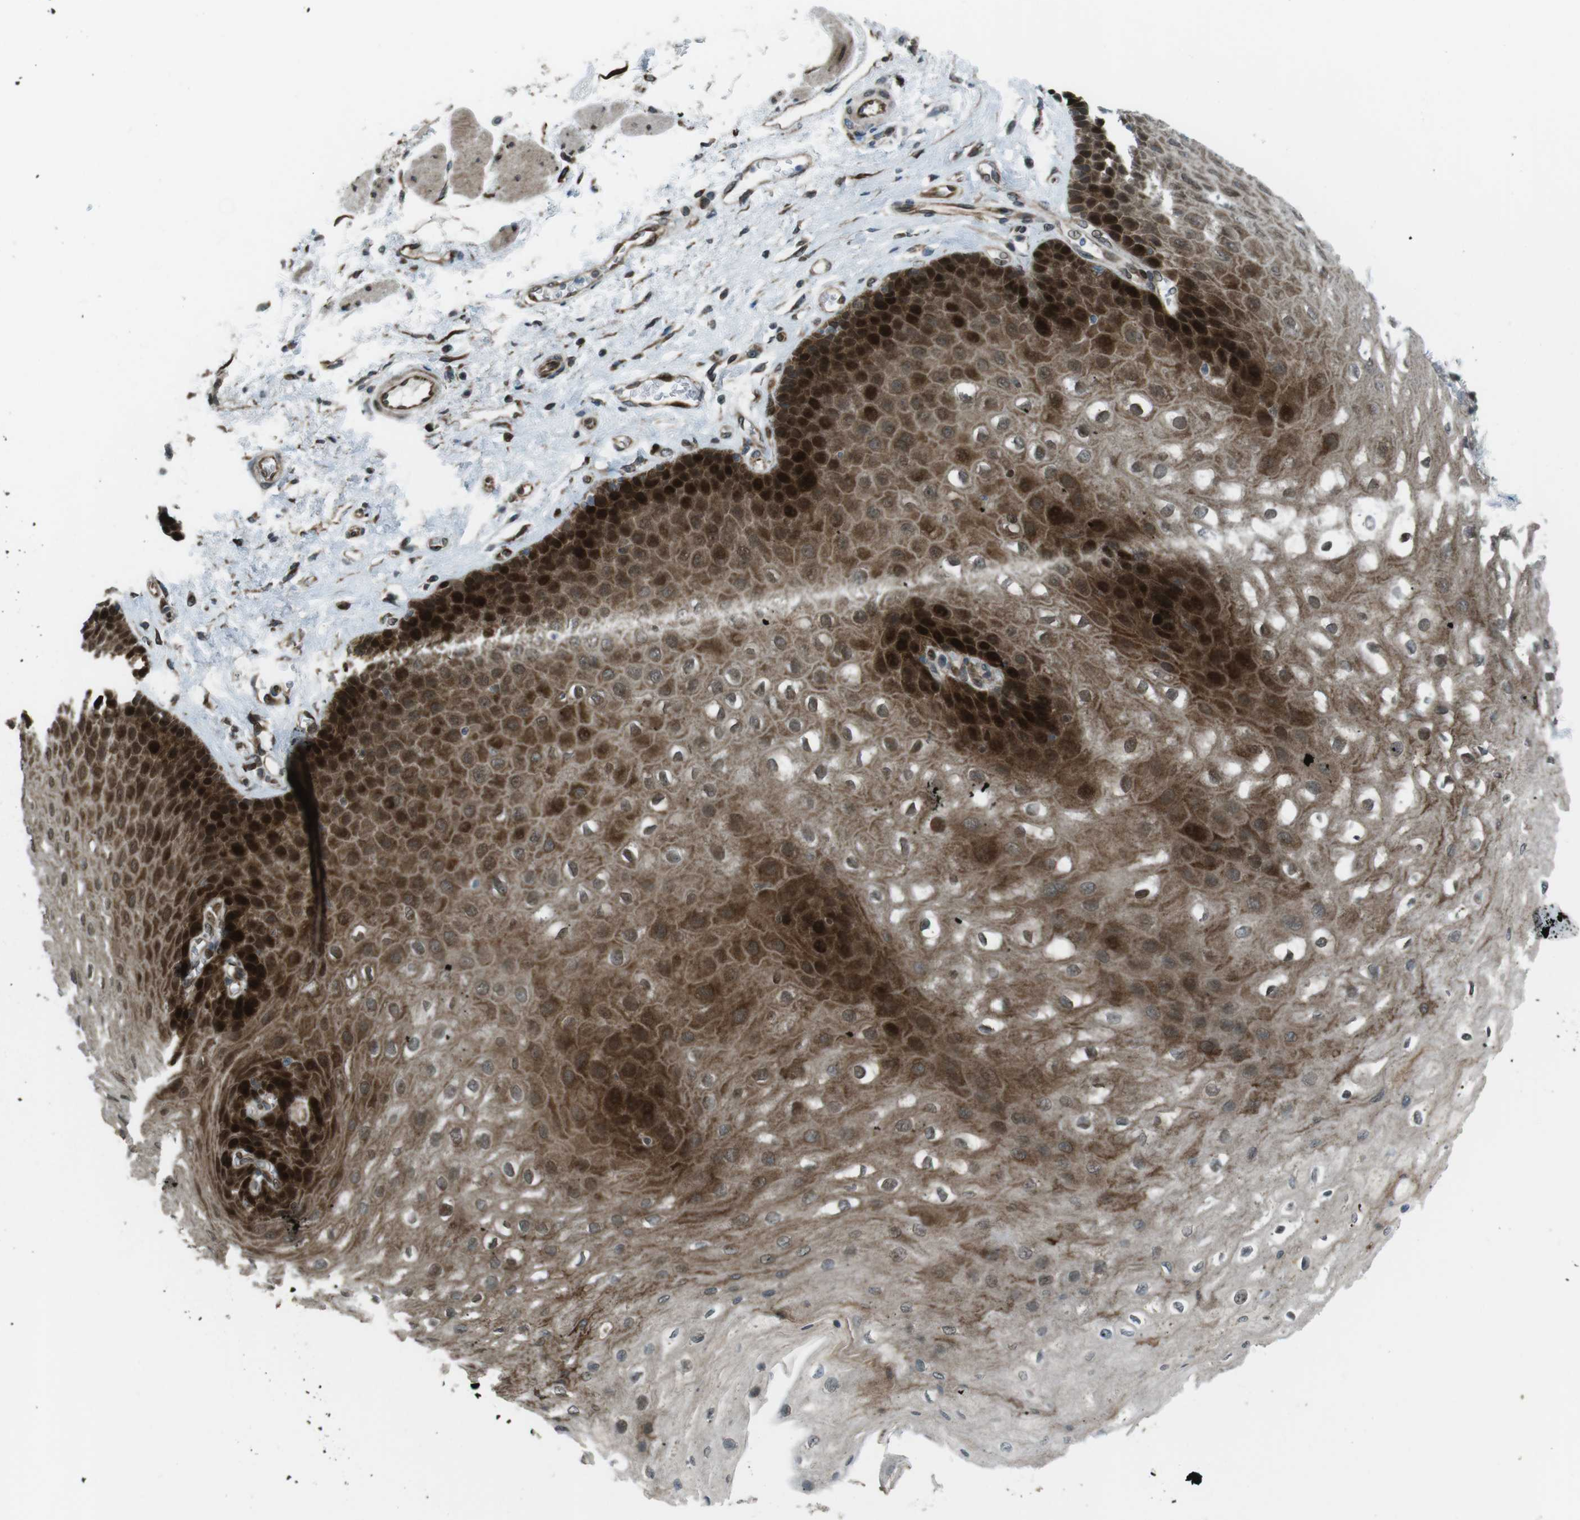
{"staining": {"intensity": "strong", "quantity": ">75%", "location": "cytoplasmic/membranous"}, "tissue": "esophagus", "cell_type": "Squamous epithelial cells", "image_type": "normal", "snomed": [{"axis": "morphology", "description": "Normal tissue, NOS"}, {"axis": "topography", "description": "Esophagus"}], "caption": "Strong cytoplasmic/membranous positivity is appreciated in approximately >75% of squamous epithelial cells in benign esophagus.", "gene": "ZNF330", "patient": {"sex": "female", "age": 72}}